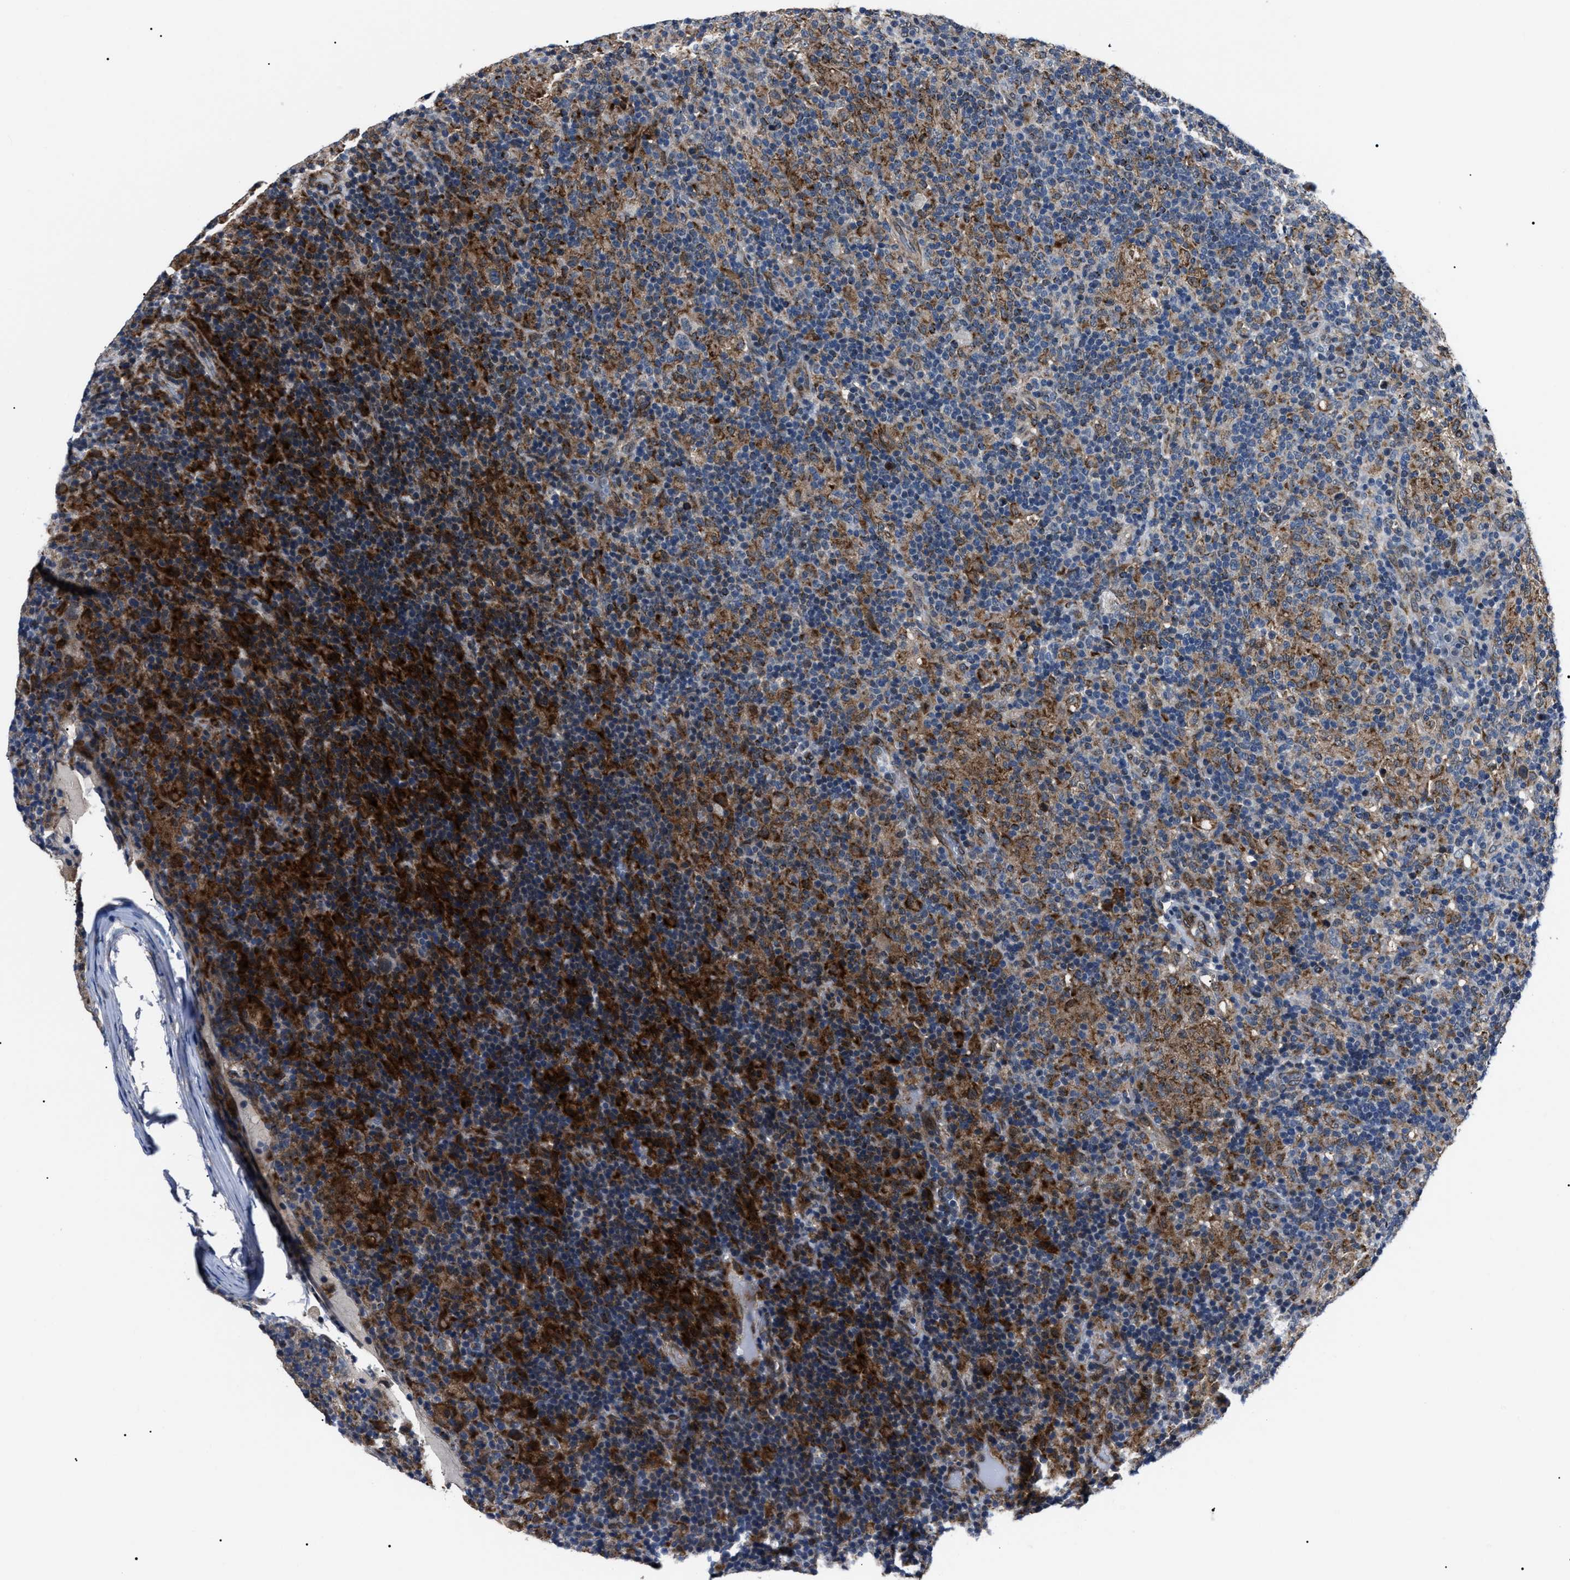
{"staining": {"intensity": "moderate", "quantity": "<25%", "location": "cytoplasmic/membranous"}, "tissue": "lymphoma", "cell_type": "Tumor cells", "image_type": "cancer", "snomed": [{"axis": "morphology", "description": "Hodgkin's disease, NOS"}, {"axis": "topography", "description": "Lymph node"}], "caption": "The micrograph demonstrates immunohistochemical staining of Hodgkin's disease. There is moderate cytoplasmic/membranous expression is identified in approximately <25% of tumor cells.", "gene": "LRRC14", "patient": {"sex": "male", "age": 70}}